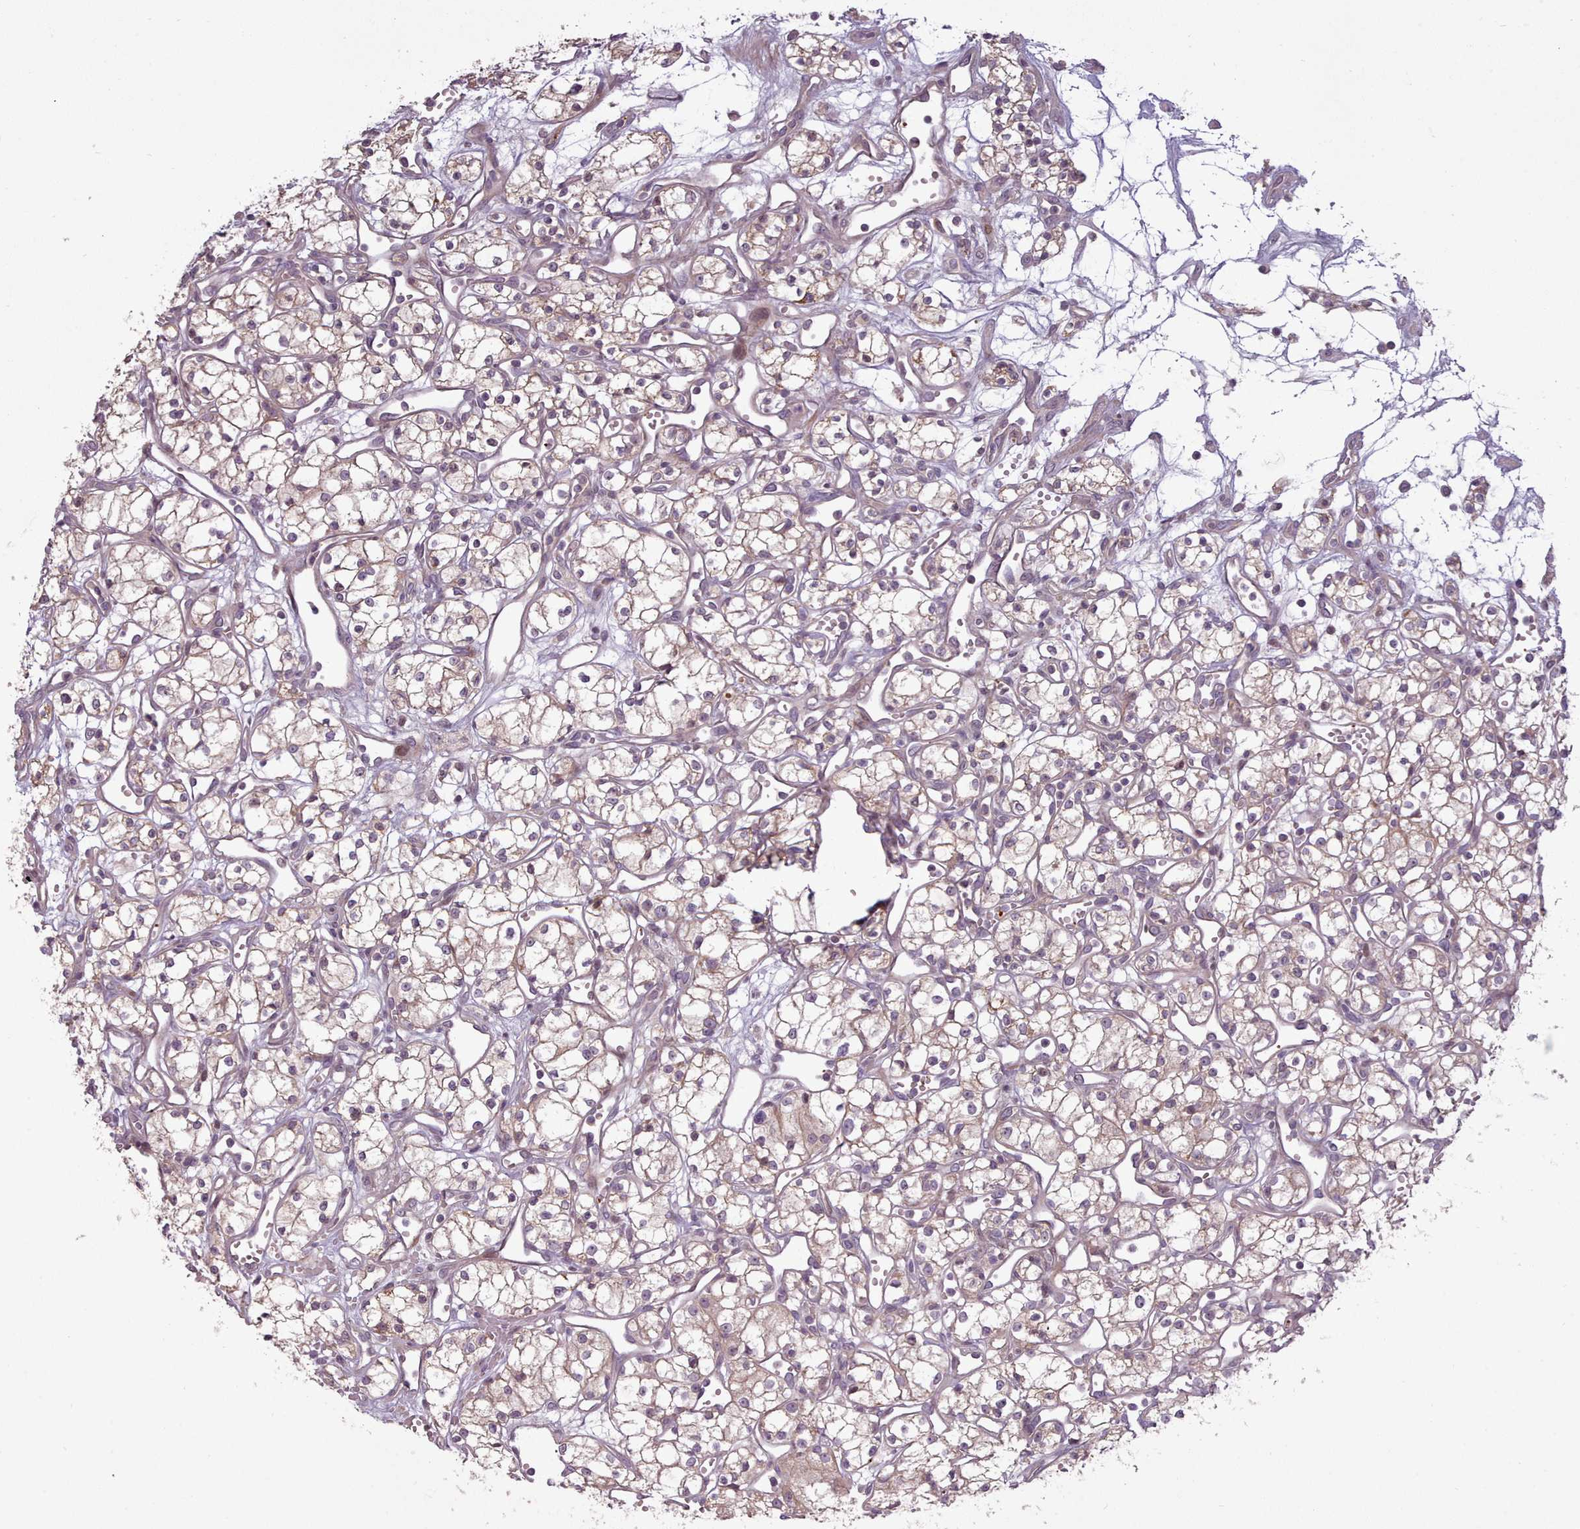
{"staining": {"intensity": "weak", "quantity": "<25%", "location": "cytoplasmic/membranous"}, "tissue": "renal cancer", "cell_type": "Tumor cells", "image_type": "cancer", "snomed": [{"axis": "morphology", "description": "Adenocarcinoma, NOS"}, {"axis": "topography", "description": "Kidney"}], "caption": "Tumor cells are negative for protein expression in human renal cancer.", "gene": "LEFTY2", "patient": {"sex": "male", "age": 59}}